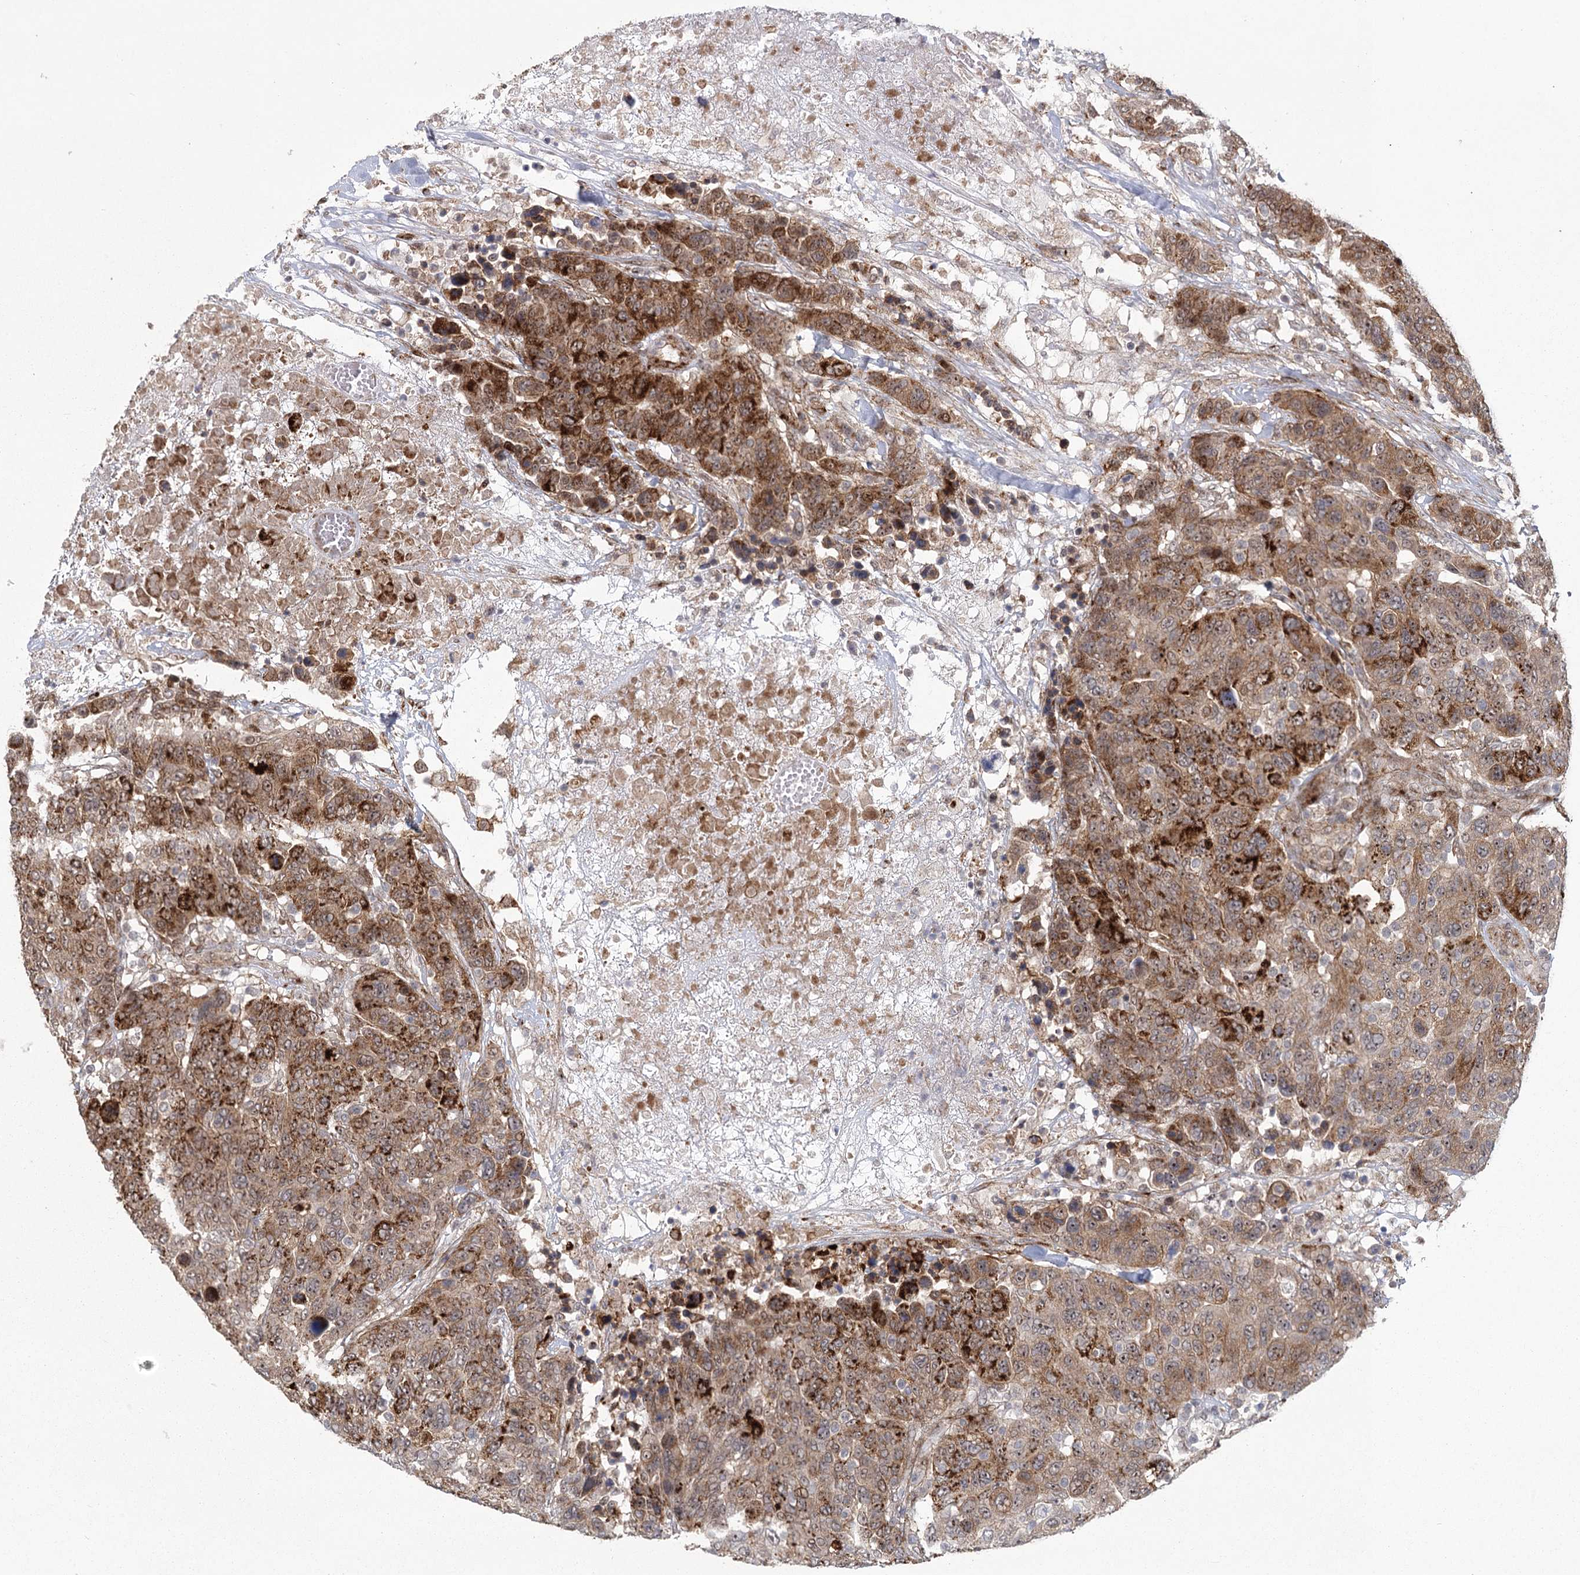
{"staining": {"intensity": "moderate", "quantity": ">75%", "location": "cytoplasmic/membranous"}, "tissue": "breast cancer", "cell_type": "Tumor cells", "image_type": "cancer", "snomed": [{"axis": "morphology", "description": "Duct carcinoma"}, {"axis": "topography", "description": "Breast"}], "caption": "A brown stain highlights moderate cytoplasmic/membranous expression of a protein in human breast infiltrating ductal carcinoma tumor cells. The staining was performed using DAB, with brown indicating positive protein expression. Nuclei are stained blue with hematoxylin.", "gene": "PARM1", "patient": {"sex": "female", "age": 37}}